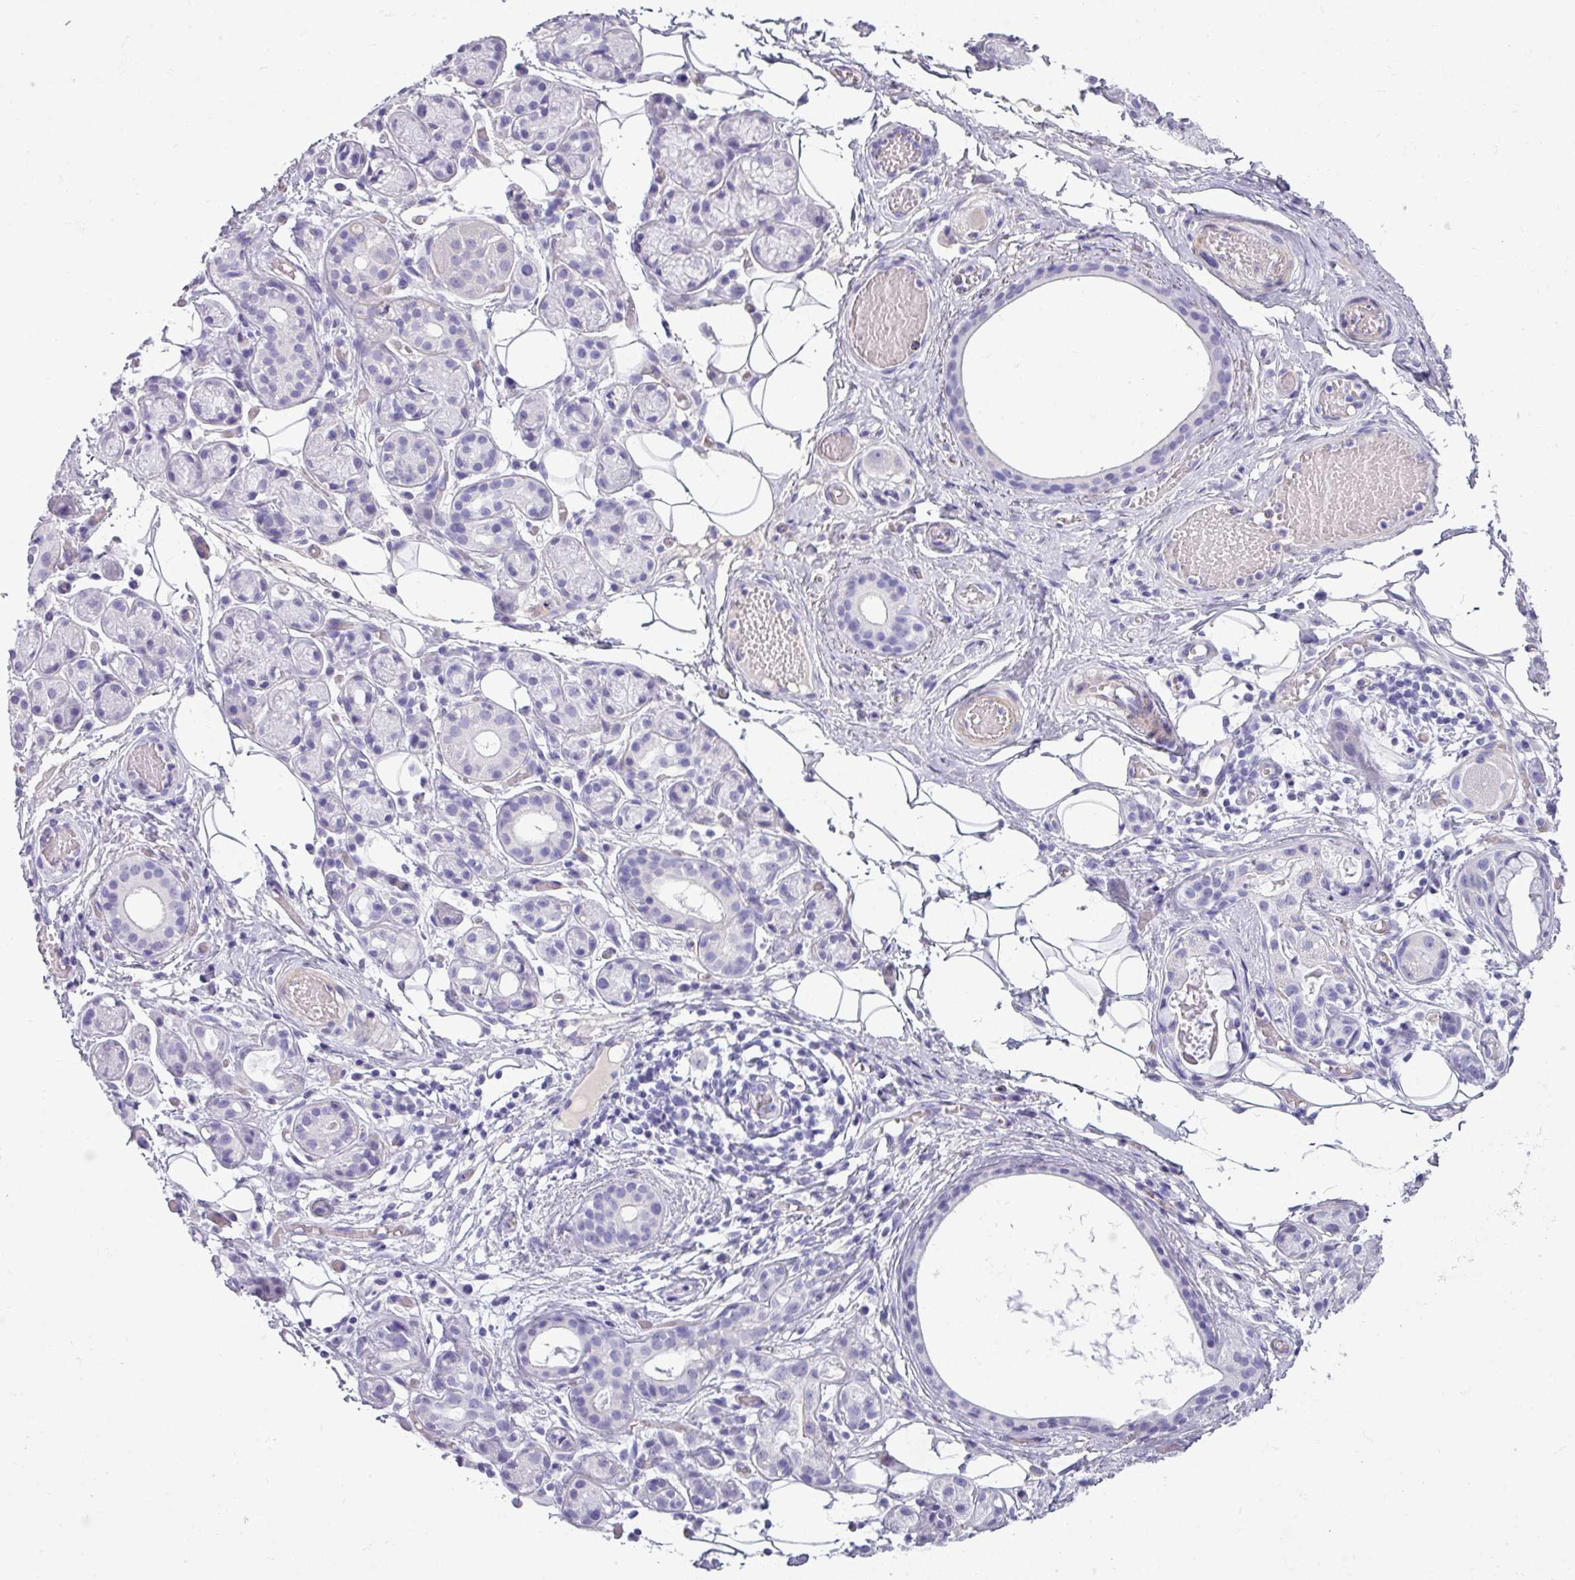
{"staining": {"intensity": "negative", "quantity": "none", "location": "none"}, "tissue": "salivary gland", "cell_type": "Glandular cells", "image_type": "normal", "snomed": [{"axis": "morphology", "description": "Normal tissue, NOS"}, {"axis": "topography", "description": "Salivary gland"}], "caption": "Immunohistochemistry photomicrograph of benign salivary gland: salivary gland stained with DAB (3,3'-diaminobenzidine) exhibits no significant protein staining in glandular cells. (DAB immunohistochemistry (IHC) visualized using brightfield microscopy, high magnification).", "gene": "VCX2", "patient": {"sex": "male", "age": 82}}